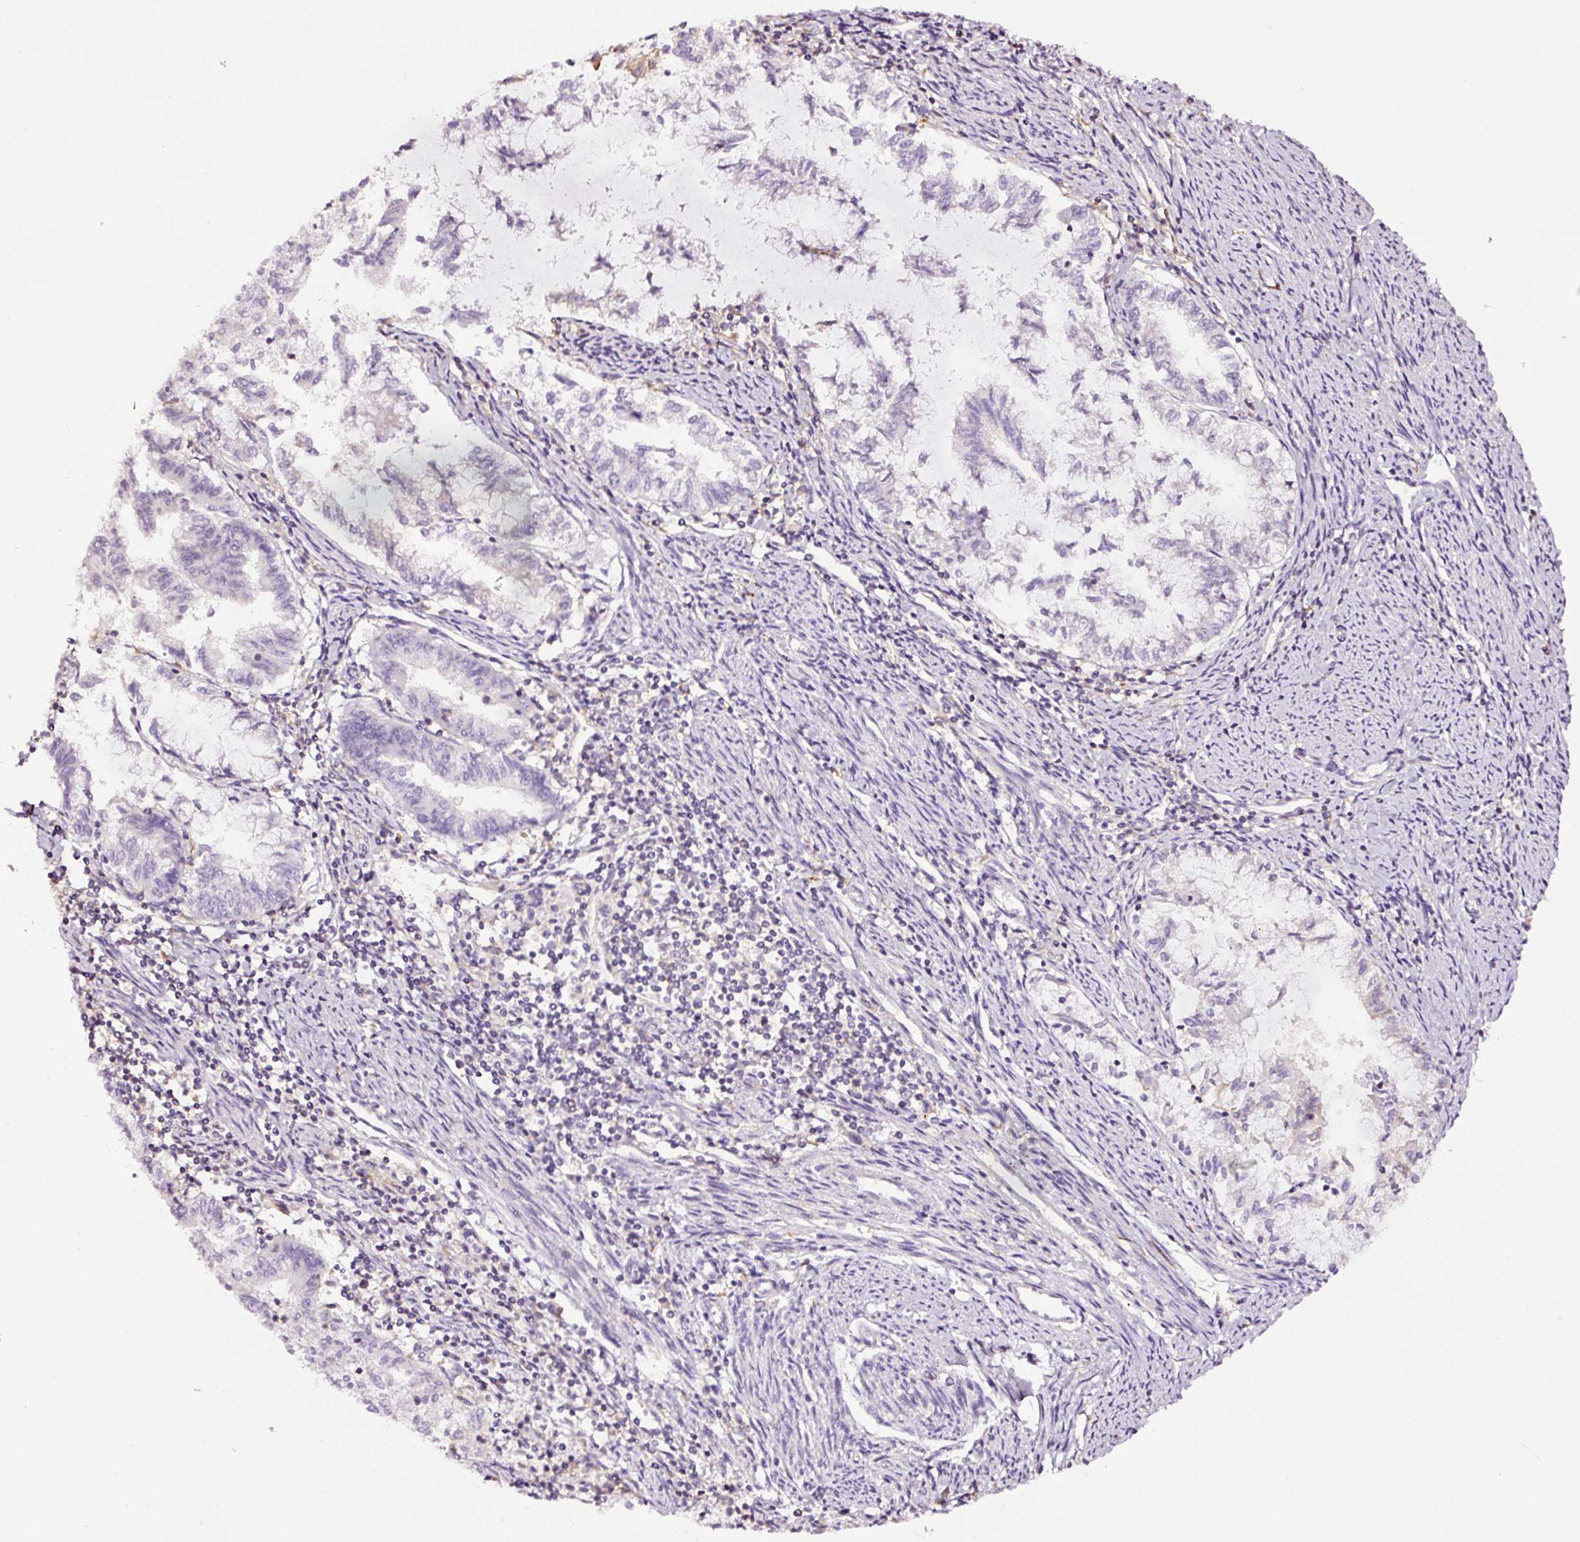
{"staining": {"intensity": "negative", "quantity": "none", "location": "none"}, "tissue": "endometrial cancer", "cell_type": "Tumor cells", "image_type": "cancer", "snomed": [{"axis": "morphology", "description": "Adenocarcinoma, NOS"}, {"axis": "topography", "description": "Endometrium"}], "caption": "A high-resolution image shows IHC staining of endometrial adenocarcinoma, which exhibits no significant staining in tumor cells. (DAB immunohistochemistry visualized using brightfield microscopy, high magnification).", "gene": "METAP1", "patient": {"sex": "female", "age": 79}}